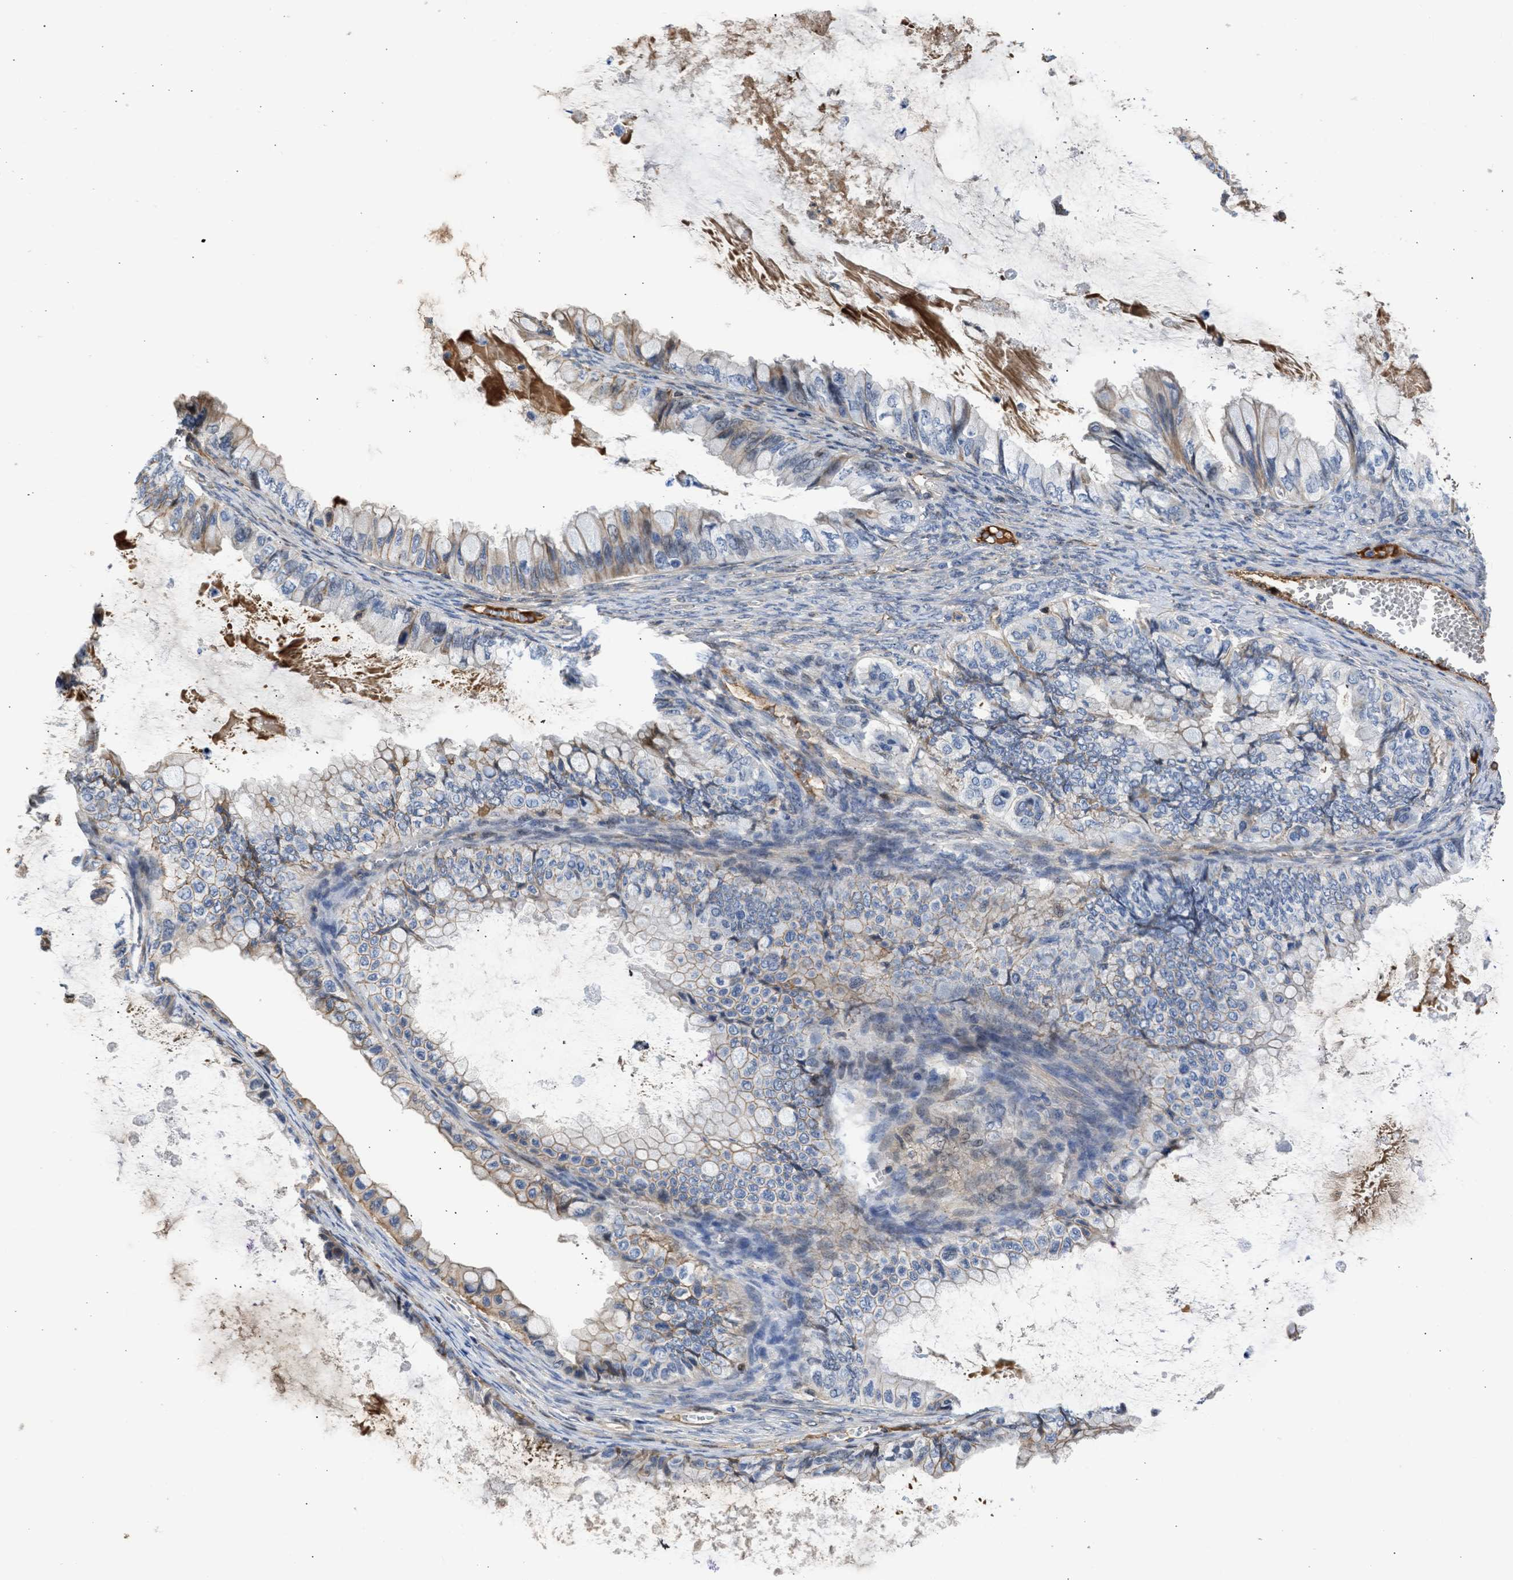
{"staining": {"intensity": "weak", "quantity": "<25%", "location": "cytoplasmic/membranous"}, "tissue": "ovarian cancer", "cell_type": "Tumor cells", "image_type": "cancer", "snomed": [{"axis": "morphology", "description": "Cystadenocarcinoma, mucinous, NOS"}, {"axis": "topography", "description": "Ovary"}], "caption": "Human ovarian mucinous cystadenocarcinoma stained for a protein using immunohistochemistry demonstrates no positivity in tumor cells.", "gene": "MAS1L", "patient": {"sex": "female", "age": 80}}